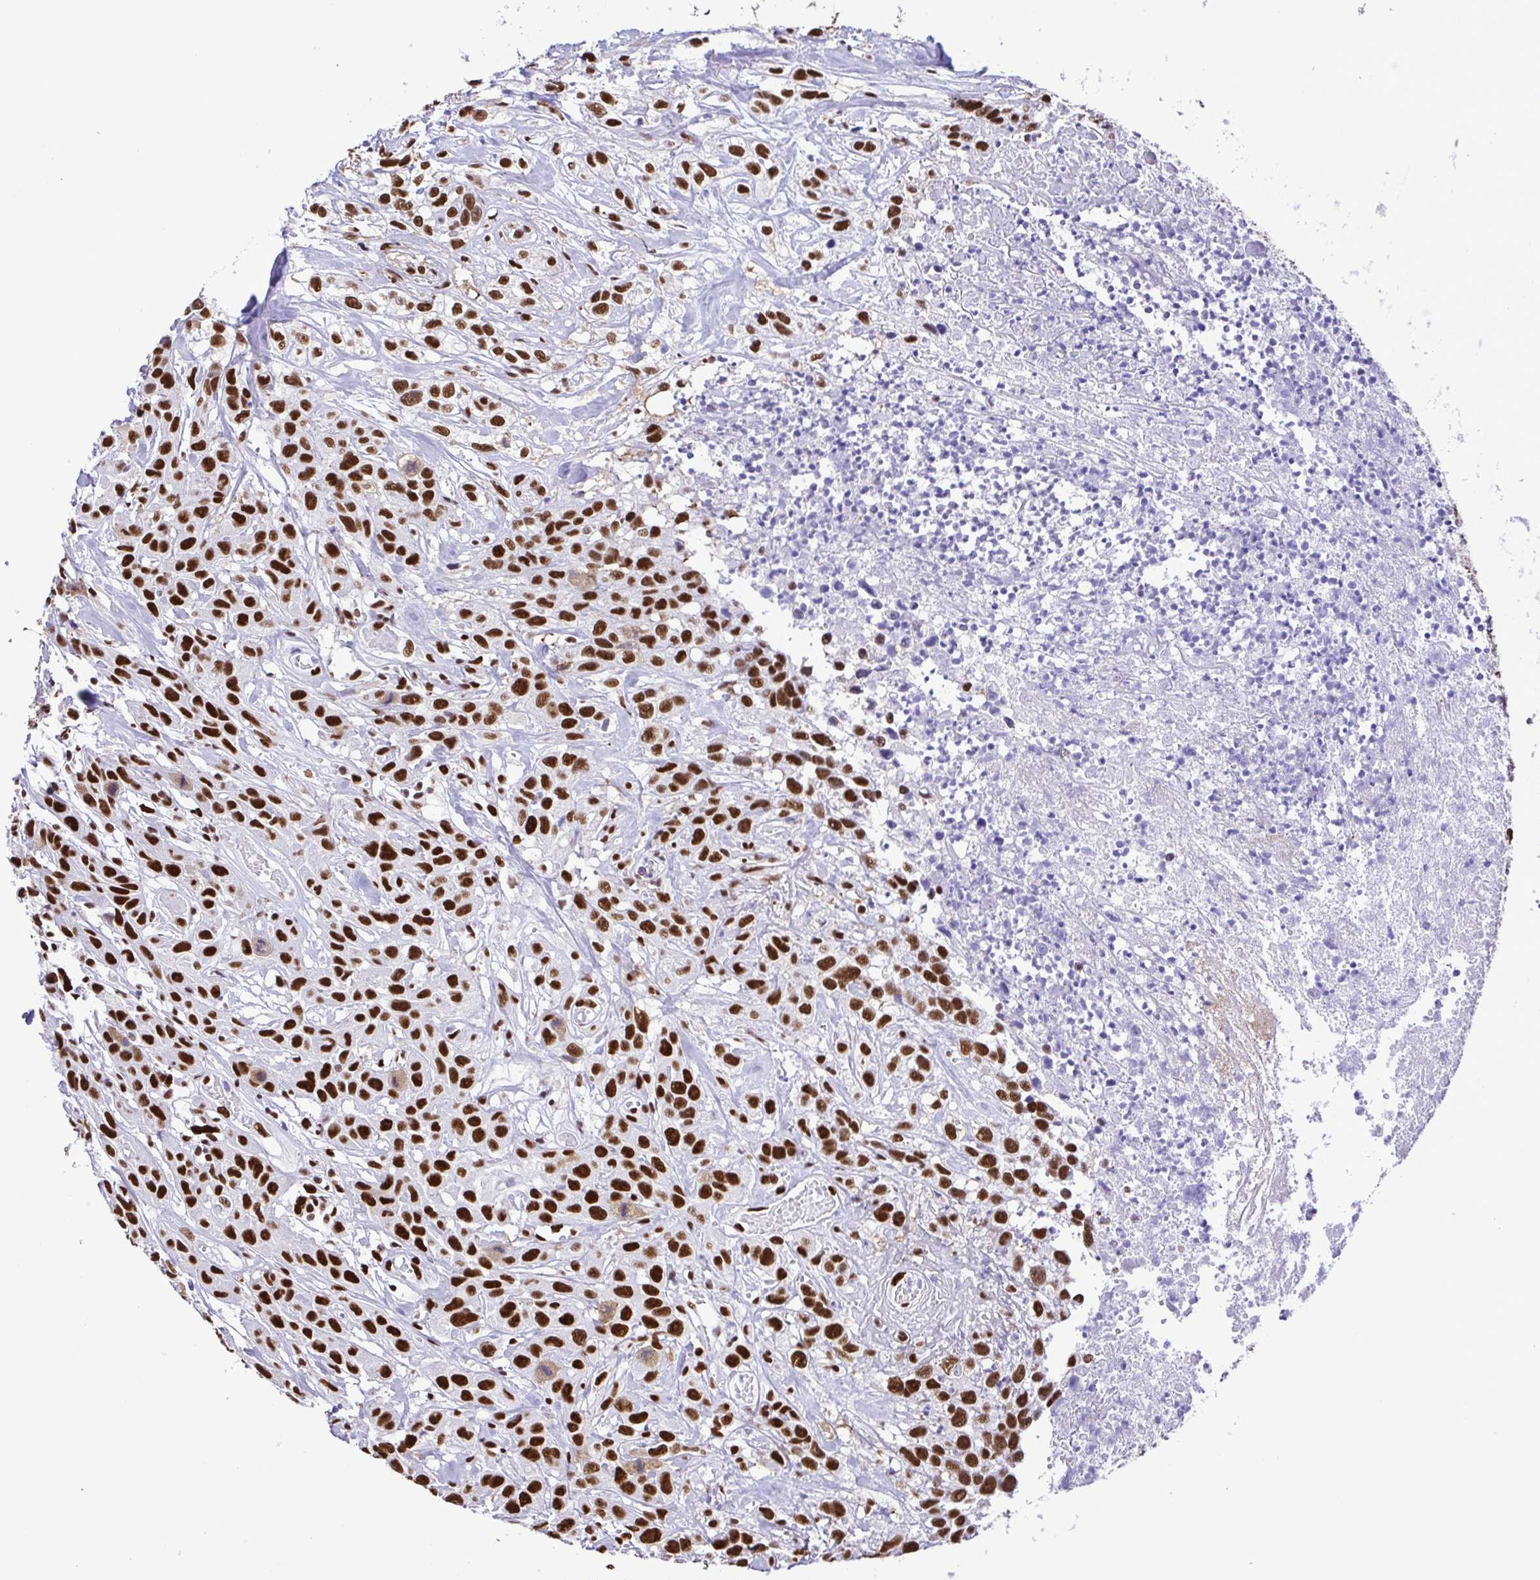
{"staining": {"intensity": "strong", "quantity": ">75%", "location": "nuclear"}, "tissue": "head and neck cancer", "cell_type": "Tumor cells", "image_type": "cancer", "snomed": [{"axis": "morphology", "description": "Squamous cell carcinoma, NOS"}, {"axis": "topography", "description": "Head-Neck"}], "caption": "Head and neck squamous cell carcinoma tissue shows strong nuclear staining in about >75% of tumor cells The staining was performed using DAB, with brown indicating positive protein expression. Nuclei are stained blue with hematoxylin.", "gene": "TRIM28", "patient": {"sex": "male", "age": 57}}